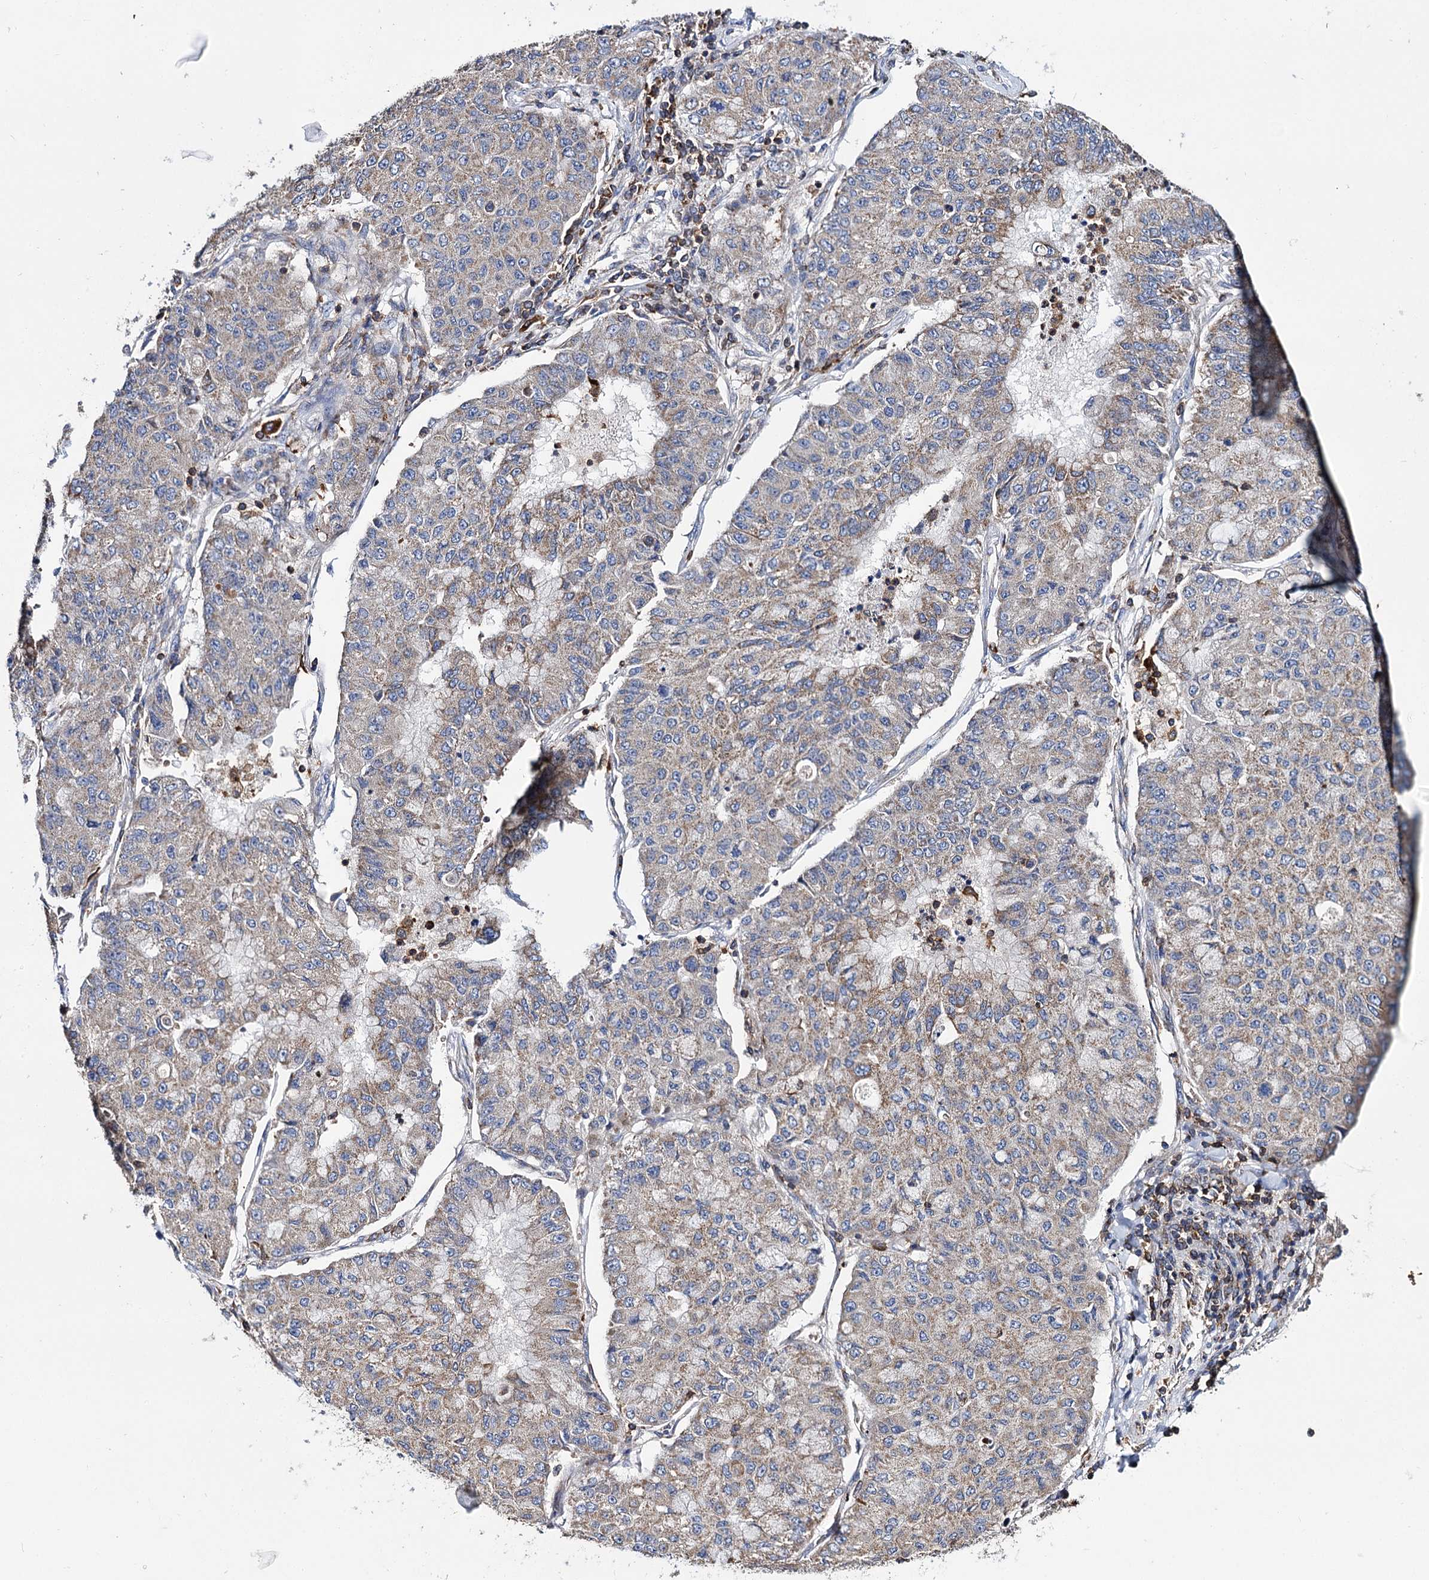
{"staining": {"intensity": "weak", "quantity": ">75%", "location": "cytoplasmic/membranous"}, "tissue": "lung cancer", "cell_type": "Tumor cells", "image_type": "cancer", "snomed": [{"axis": "morphology", "description": "Squamous cell carcinoma, NOS"}, {"axis": "topography", "description": "Lung"}], "caption": "Squamous cell carcinoma (lung) stained with immunohistochemistry (IHC) shows weak cytoplasmic/membranous expression in about >75% of tumor cells.", "gene": "UBASH3B", "patient": {"sex": "male", "age": 74}}